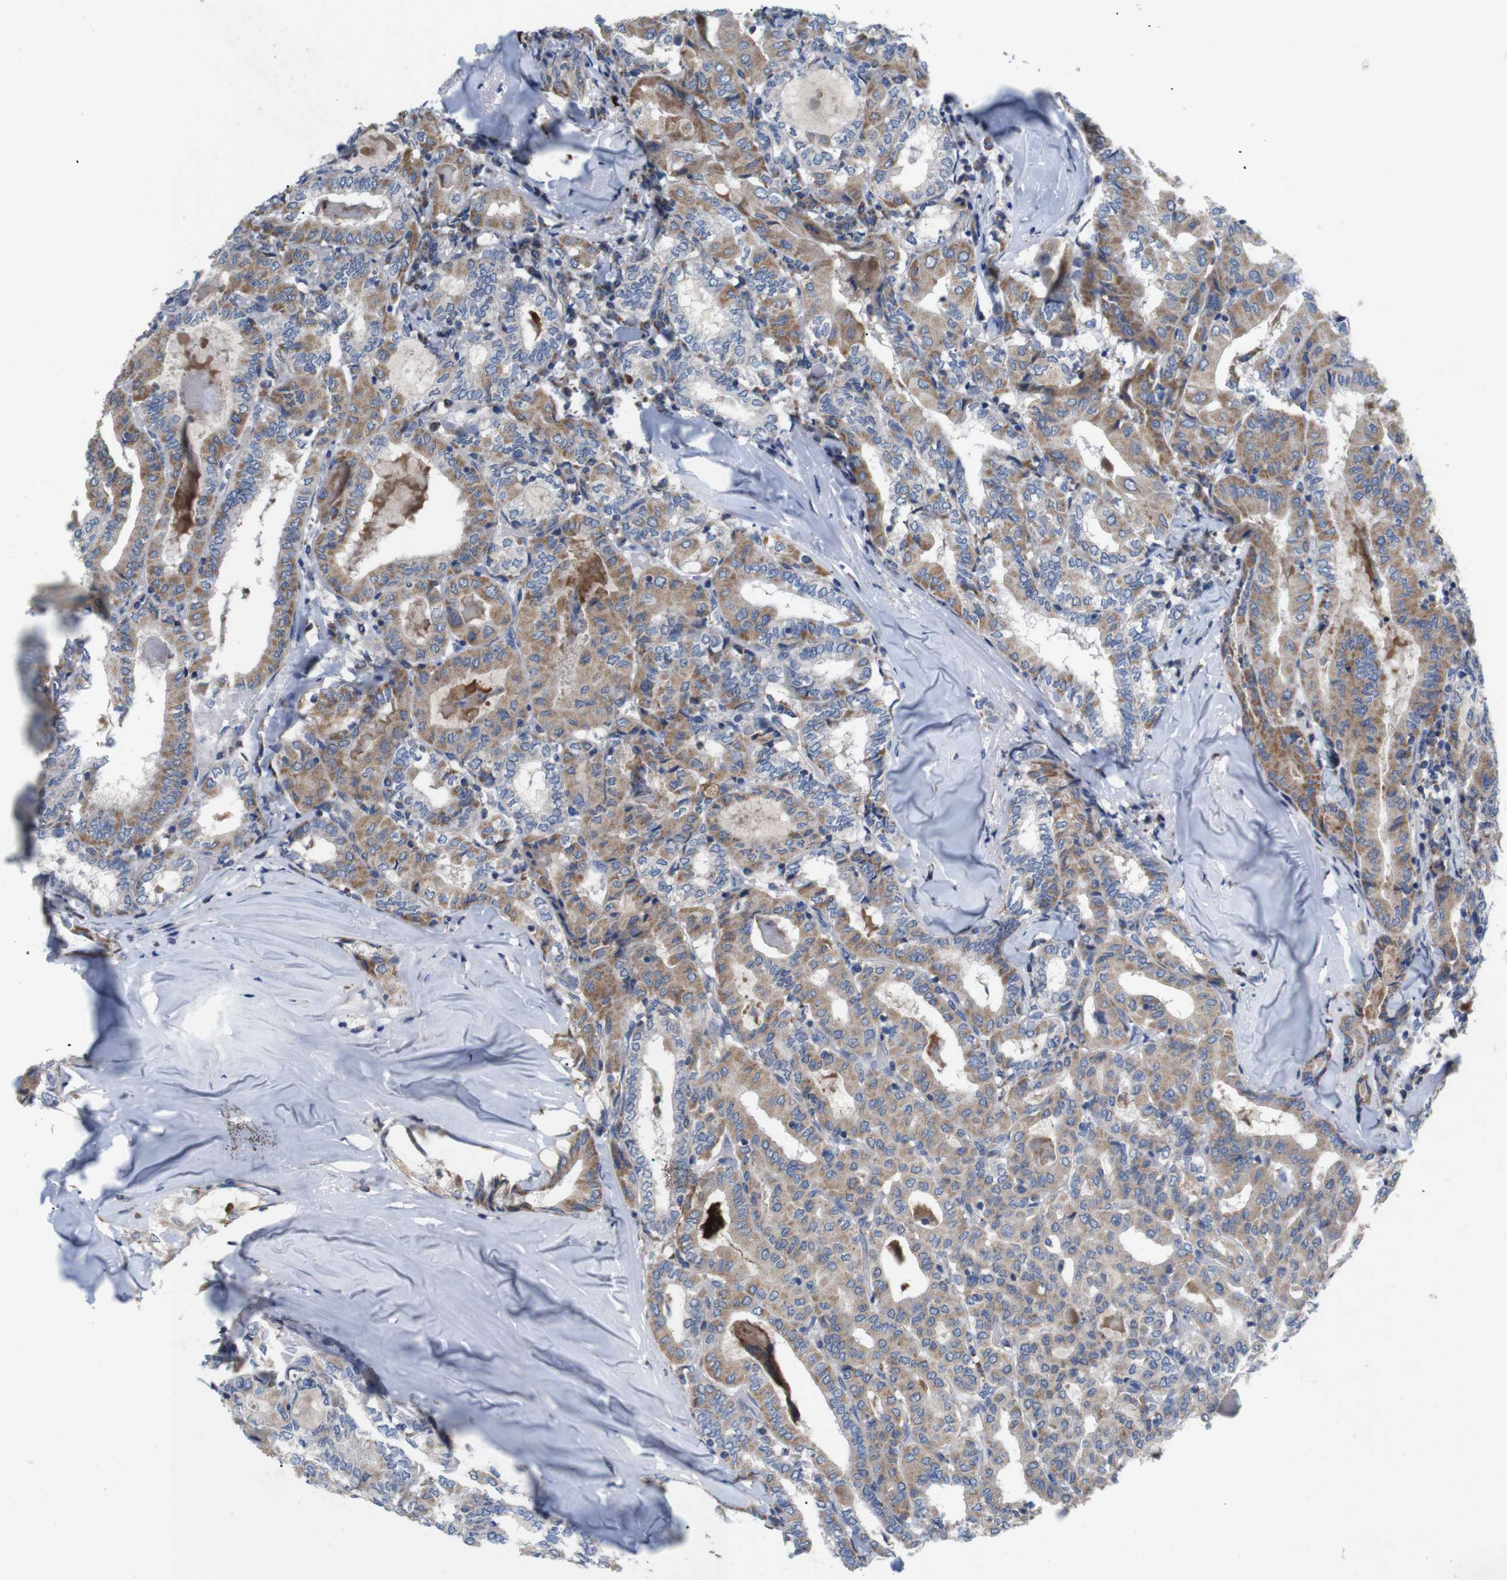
{"staining": {"intensity": "moderate", "quantity": ">75%", "location": "cytoplasmic/membranous"}, "tissue": "thyroid cancer", "cell_type": "Tumor cells", "image_type": "cancer", "snomed": [{"axis": "morphology", "description": "Papillary adenocarcinoma, NOS"}, {"axis": "topography", "description": "Thyroid gland"}], "caption": "An image of papillary adenocarcinoma (thyroid) stained for a protein displays moderate cytoplasmic/membranous brown staining in tumor cells. (Stains: DAB (3,3'-diaminobenzidine) in brown, nuclei in blue, Microscopy: brightfield microscopy at high magnification).", "gene": "F2RL1", "patient": {"sex": "female", "age": 42}}